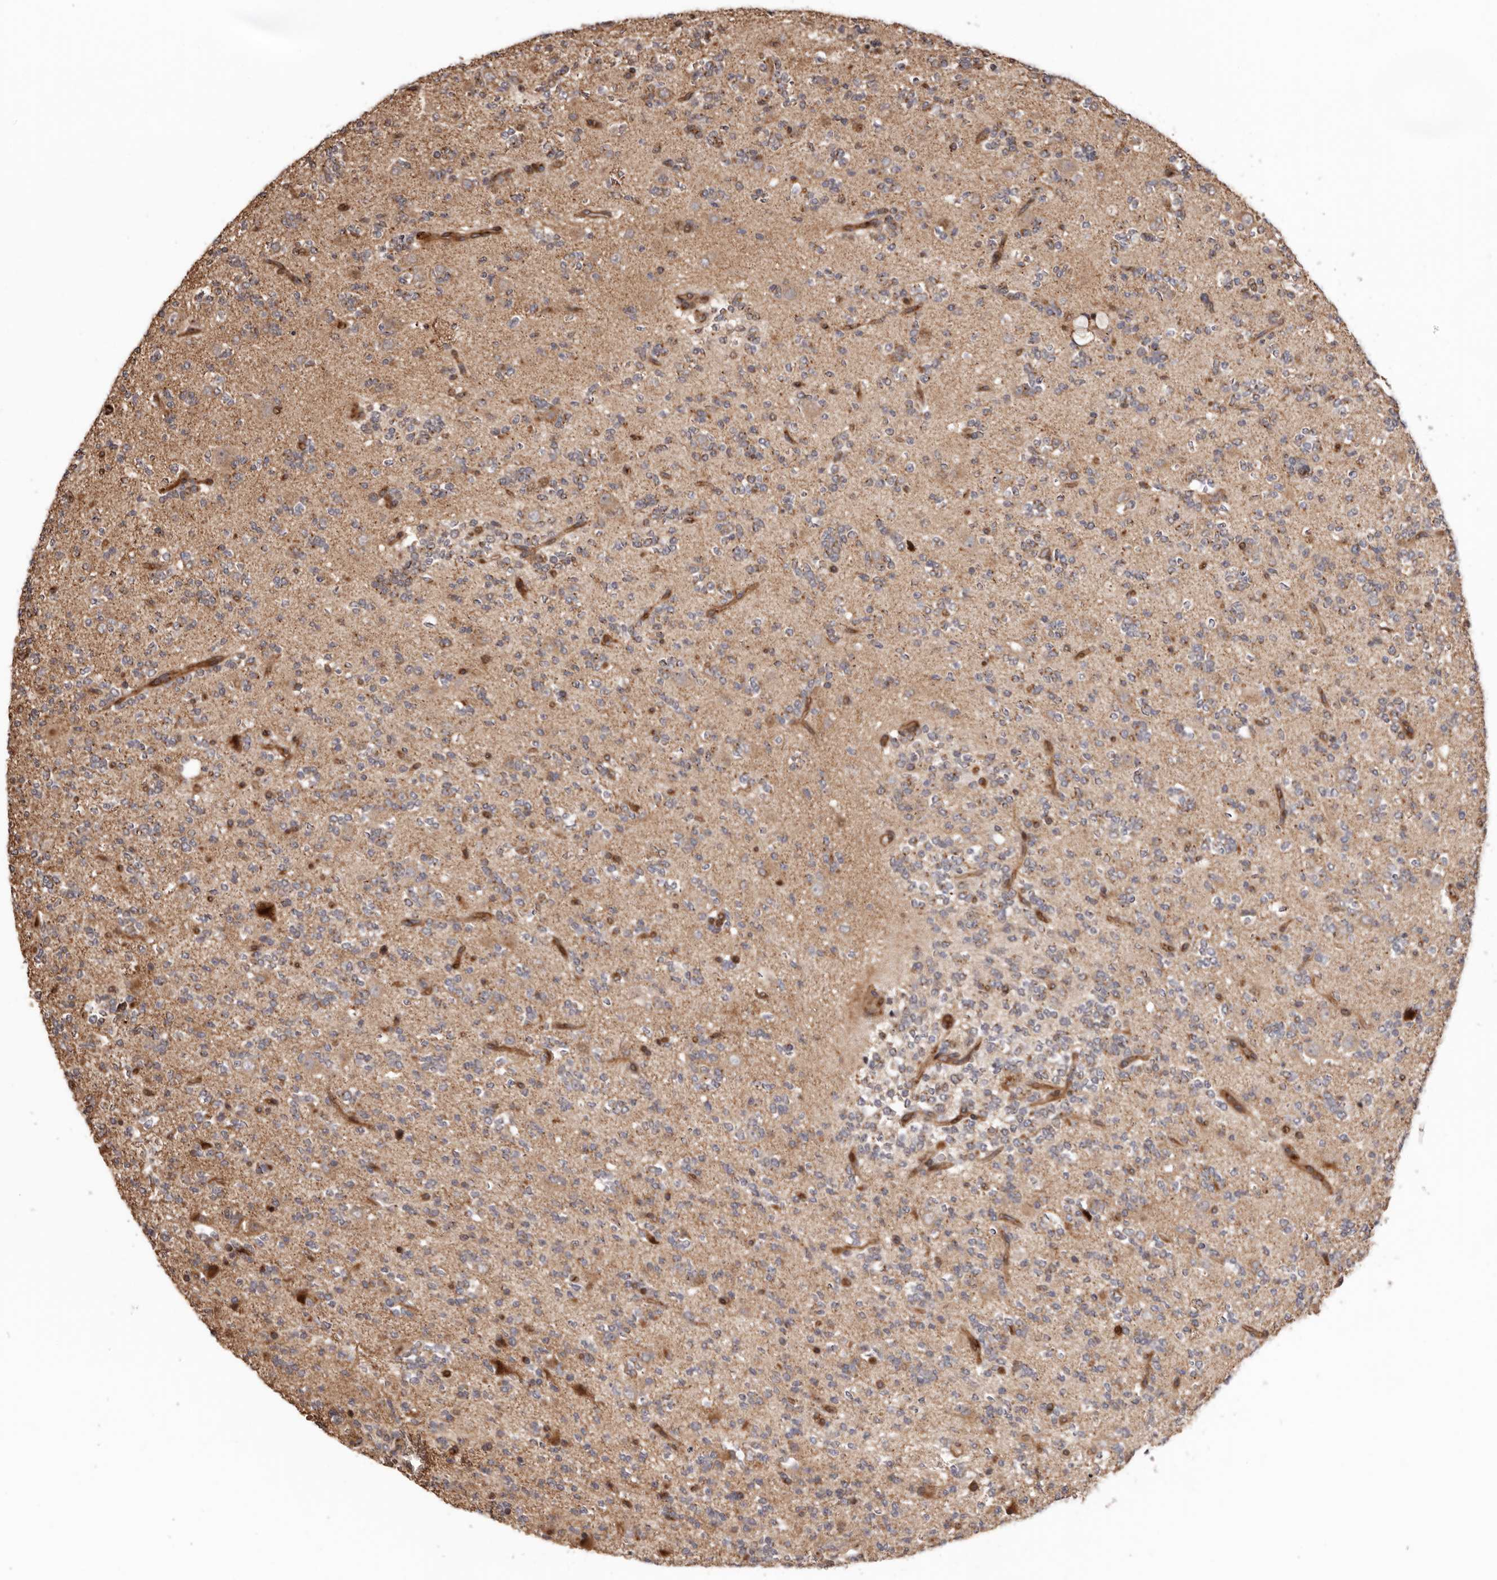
{"staining": {"intensity": "strong", "quantity": "<25%", "location": "cytoplasmic/membranous"}, "tissue": "glioma", "cell_type": "Tumor cells", "image_type": "cancer", "snomed": [{"axis": "morphology", "description": "Glioma, malignant, High grade"}, {"axis": "topography", "description": "Brain"}], "caption": "Immunohistochemistry (IHC) micrograph of neoplastic tissue: human high-grade glioma (malignant) stained using immunohistochemistry (IHC) exhibits medium levels of strong protein expression localized specifically in the cytoplasmic/membranous of tumor cells, appearing as a cytoplasmic/membranous brown color.", "gene": "GPR27", "patient": {"sex": "female", "age": 62}}